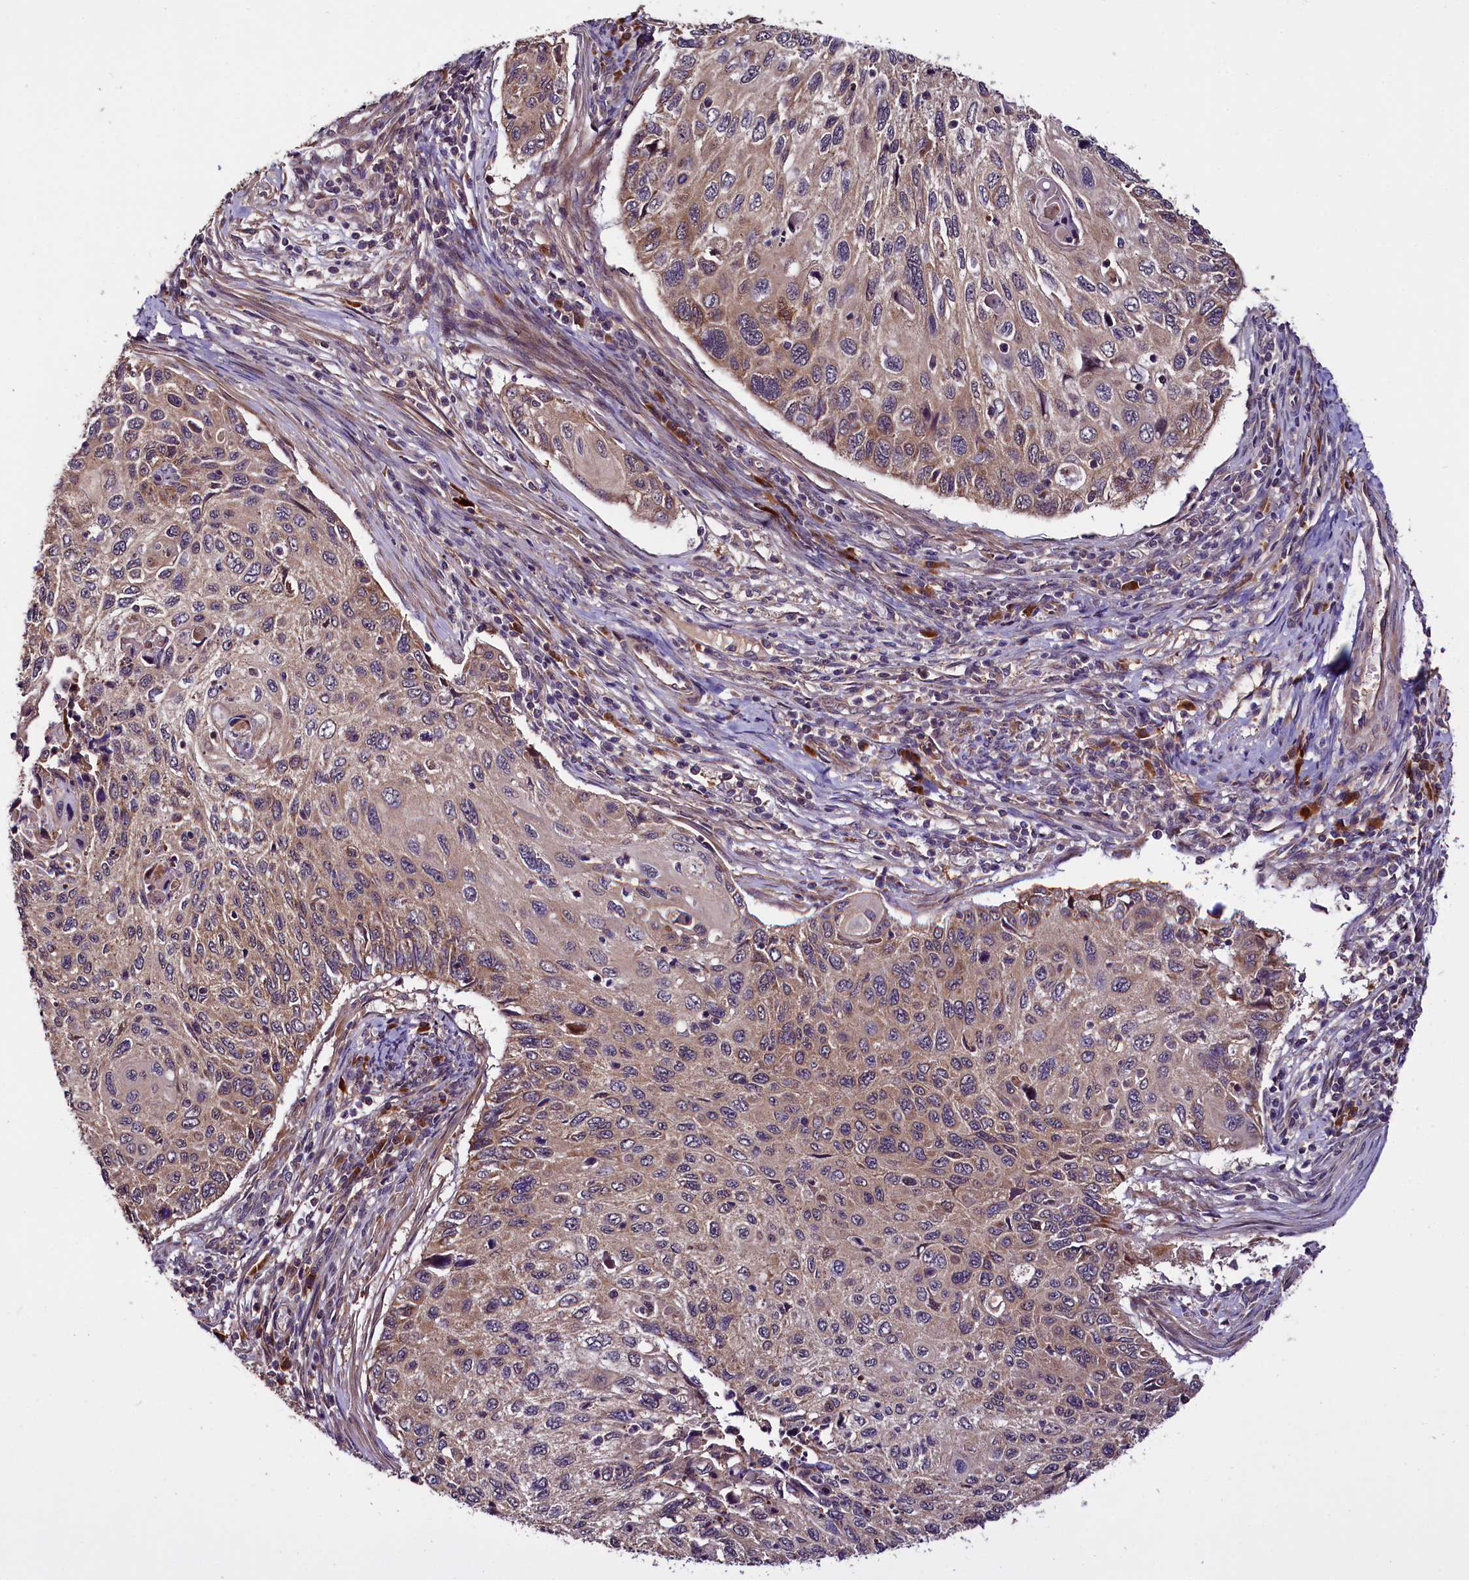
{"staining": {"intensity": "moderate", "quantity": "25%-75%", "location": "cytoplasmic/membranous"}, "tissue": "cervical cancer", "cell_type": "Tumor cells", "image_type": "cancer", "snomed": [{"axis": "morphology", "description": "Squamous cell carcinoma, NOS"}, {"axis": "topography", "description": "Cervix"}], "caption": "A brown stain labels moderate cytoplasmic/membranous staining of a protein in cervical squamous cell carcinoma tumor cells.", "gene": "RPUSD2", "patient": {"sex": "female", "age": 70}}